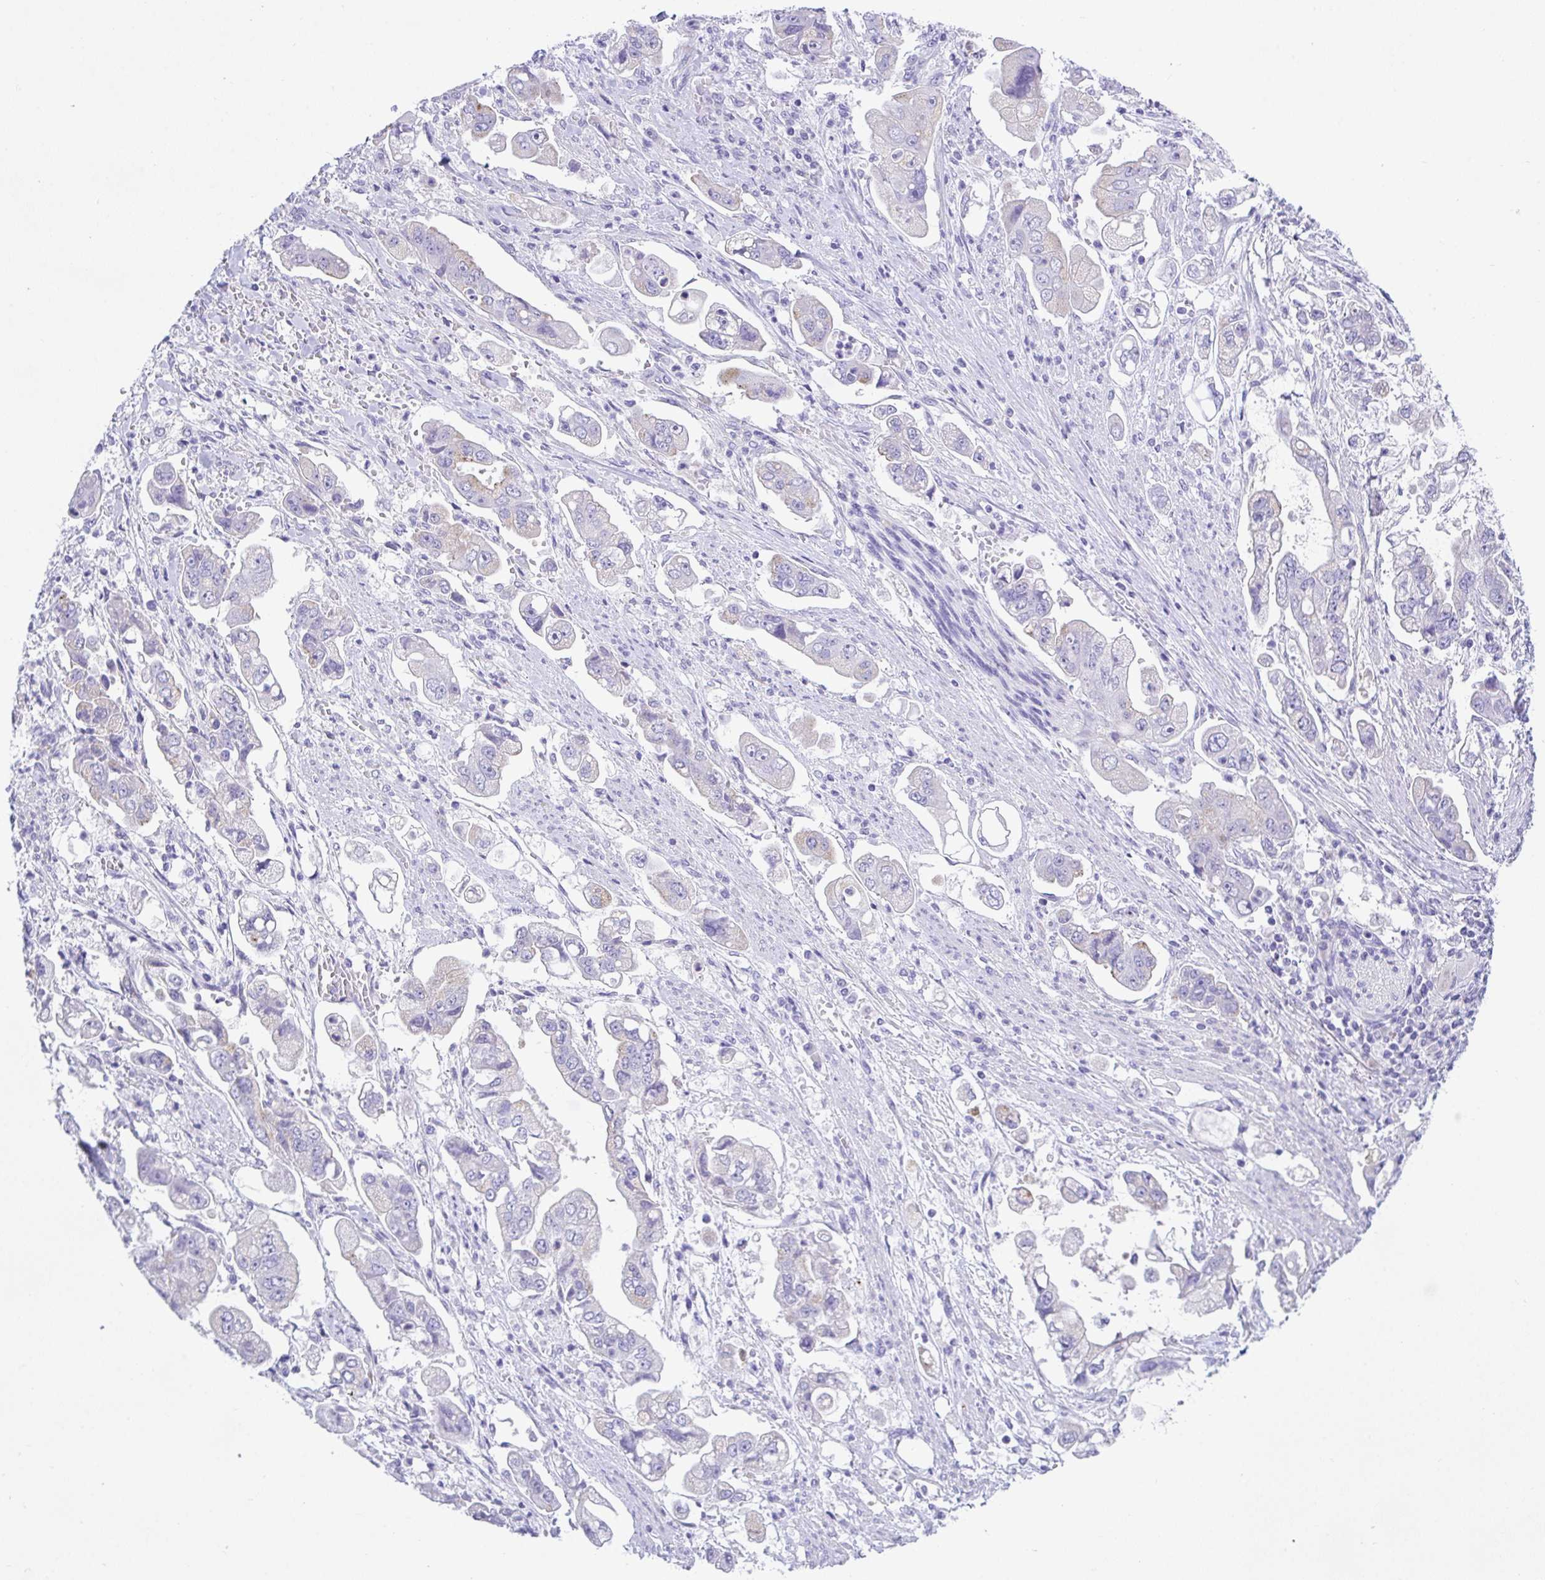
{"staining": {"intensity": "moderate", "quantity": "<25%", "location": "cytoplasmic/membranous"}, "tissue": "stomach cancer", "cell_type": "Tumor cells", "image_type": "cancer", "snomed": [{"axis": "morphology", "description": "Adenocarcinoma, NOS"}, {"axis": "topography", "description": "Stomach"}], "caption": "Stomach cancer stained for a protein reveals moderate cytoplasmic/membranous positivity in tumor cells. (DAB IHC, brown staining for protein, blue staining for nuclei).", "gene": "TMEM106B", "patient": {"sex": "male", "age": 62}}